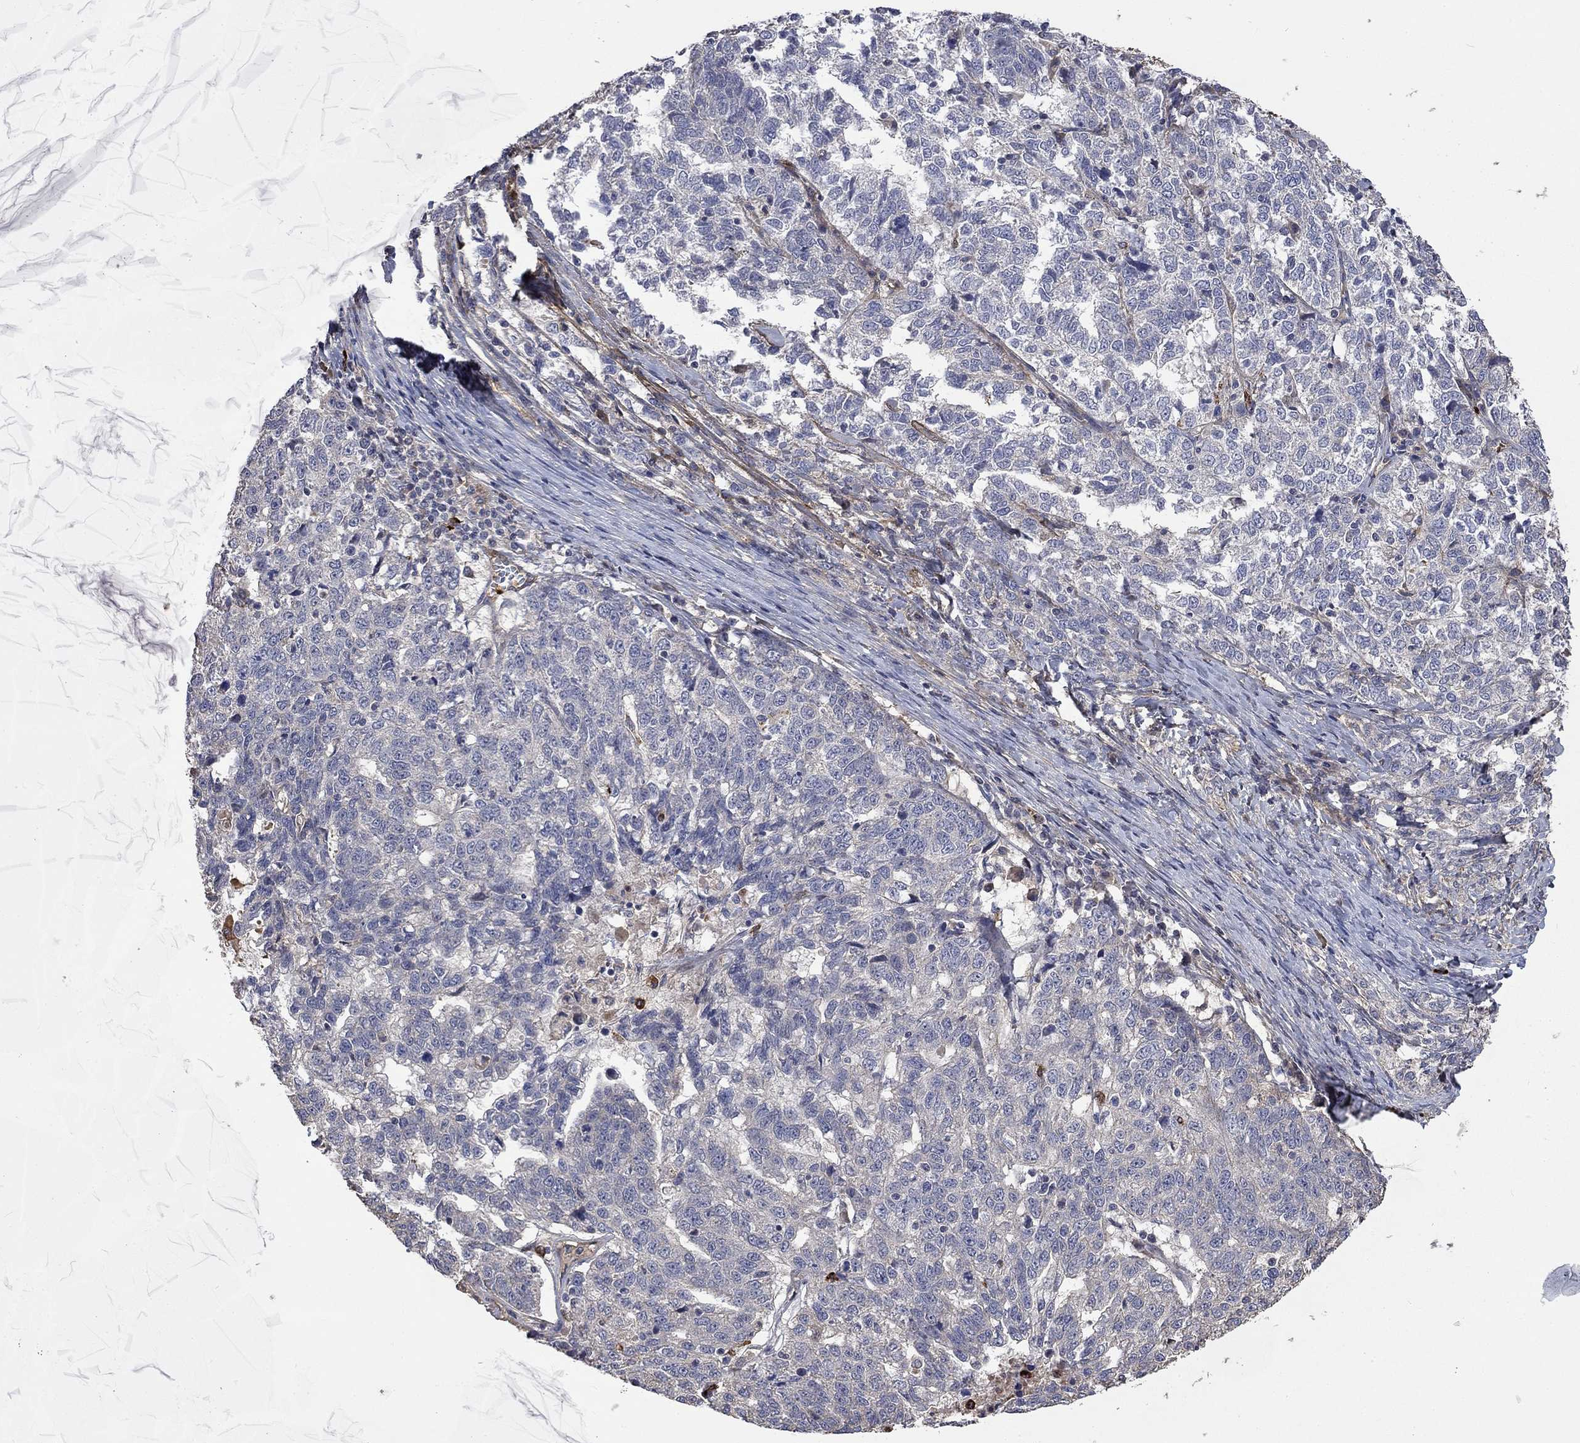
{"staining": {"intensity": "negative", "quantity": "none", "location": "none"}, "tissue": "ovarian cancer", "cell_type": "Tumor cells", "image_type": "cancer", "snomed": [{"axis": "morphology", "description": "Cystadenocarcinoma, serous, NOS"}, {"axis": "topography", "description": "Ovary"}], "caption": "Tumor cells show no significant protein expression in ovarian cancer (serous cystadenocarcinoma).", "gene": "VCAN", "patient": {"sex": "female", "age": 71}}